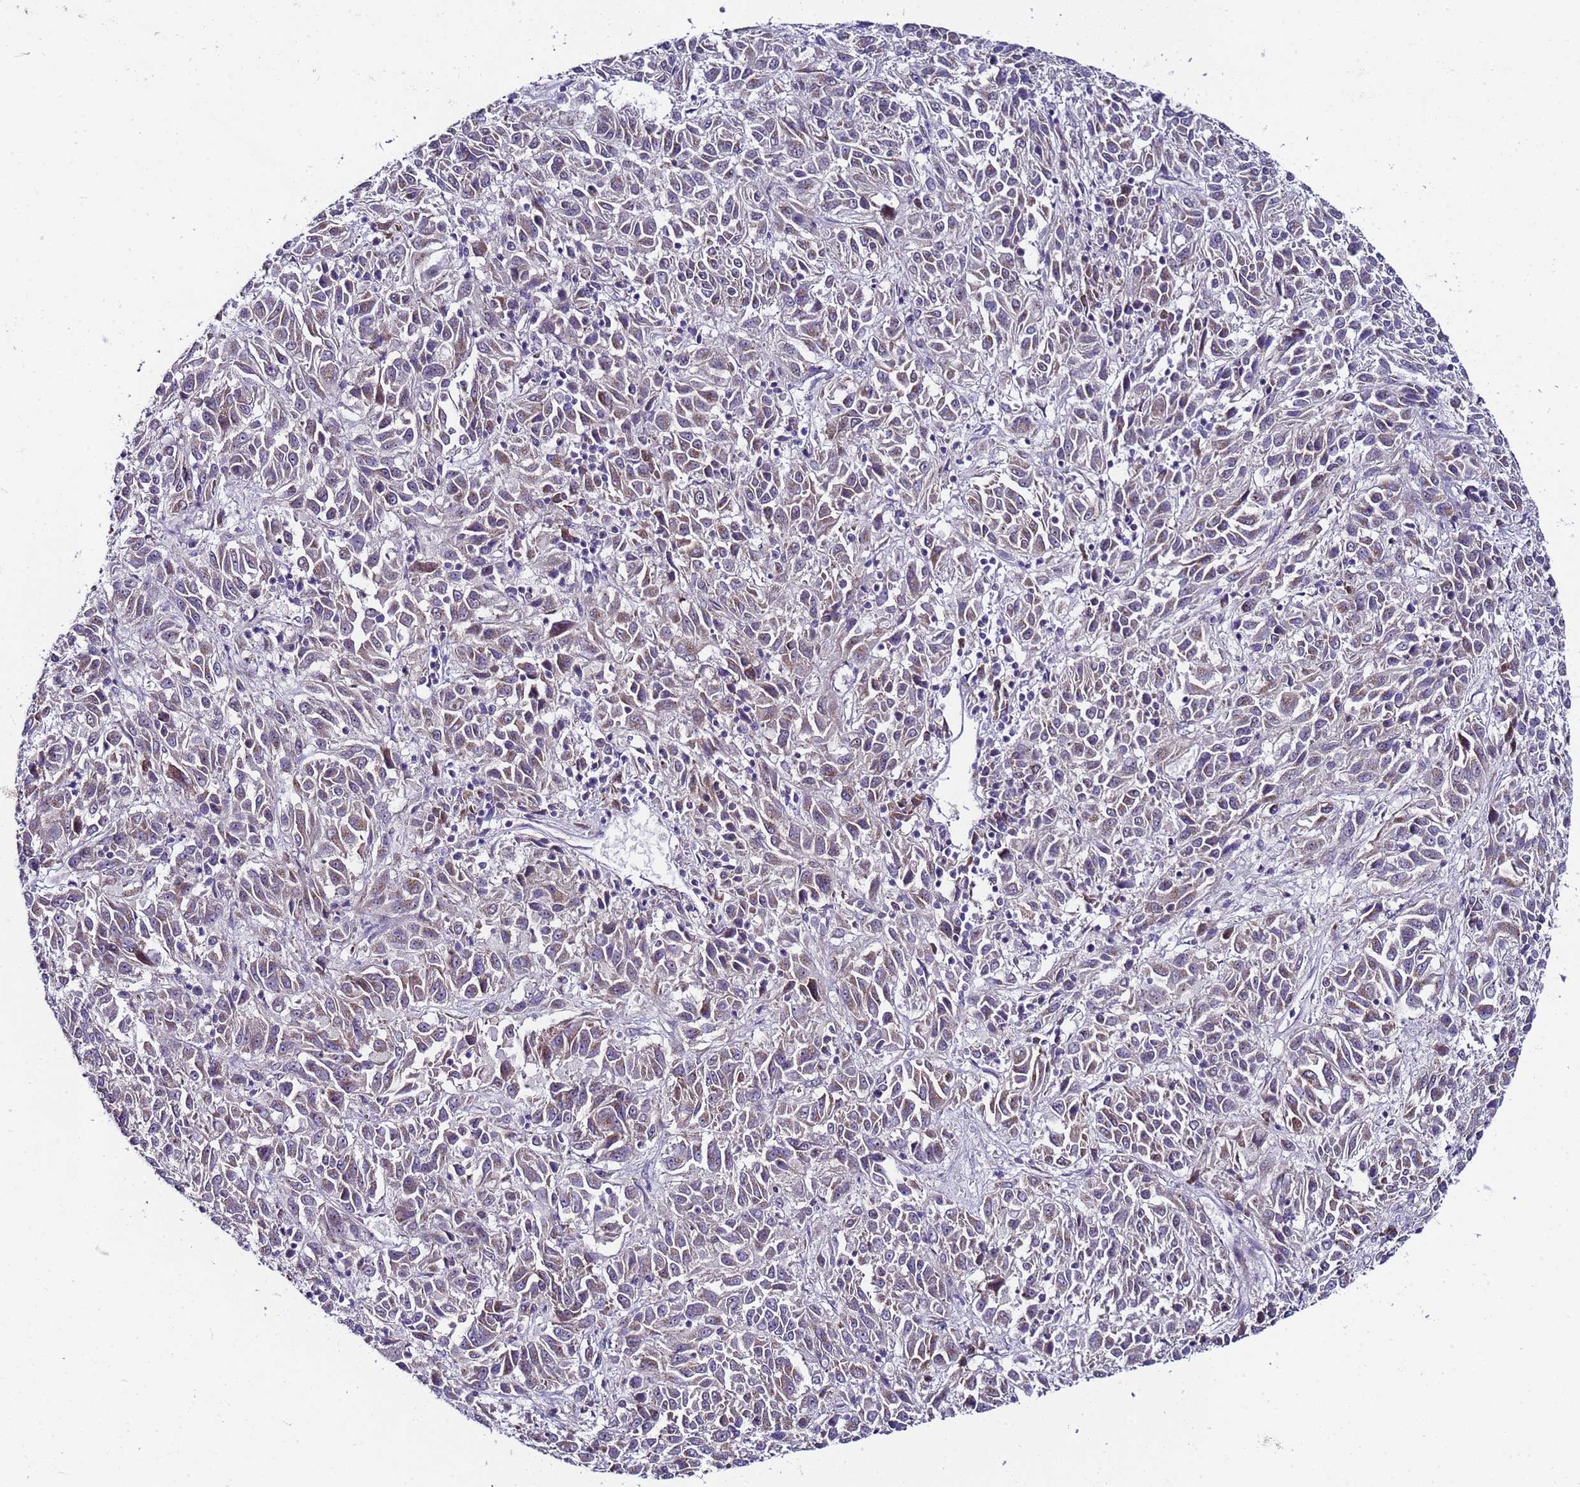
{"staining": {"intensity": "weak", "quantity": "25%-75%", "location": "cytoplasmic/membranous"}, "tissue": "melanoma", "cell_type": "Tumor cells", "image_type": "cancer", "snomed": [{"axis": "morphology", "description": "Malignant melanoma, Metastatic site"}, {"axis": "topography", "description": "Lung"}], "caption": "IHC of malignant melanoma (metastatic site) demonstrates low levels of weak cytoplasmic/membranous positivity in about 25%-75% of tumor cells.", "gene": "C19orf47", "patient": {"sex": "male", "age": 64}}